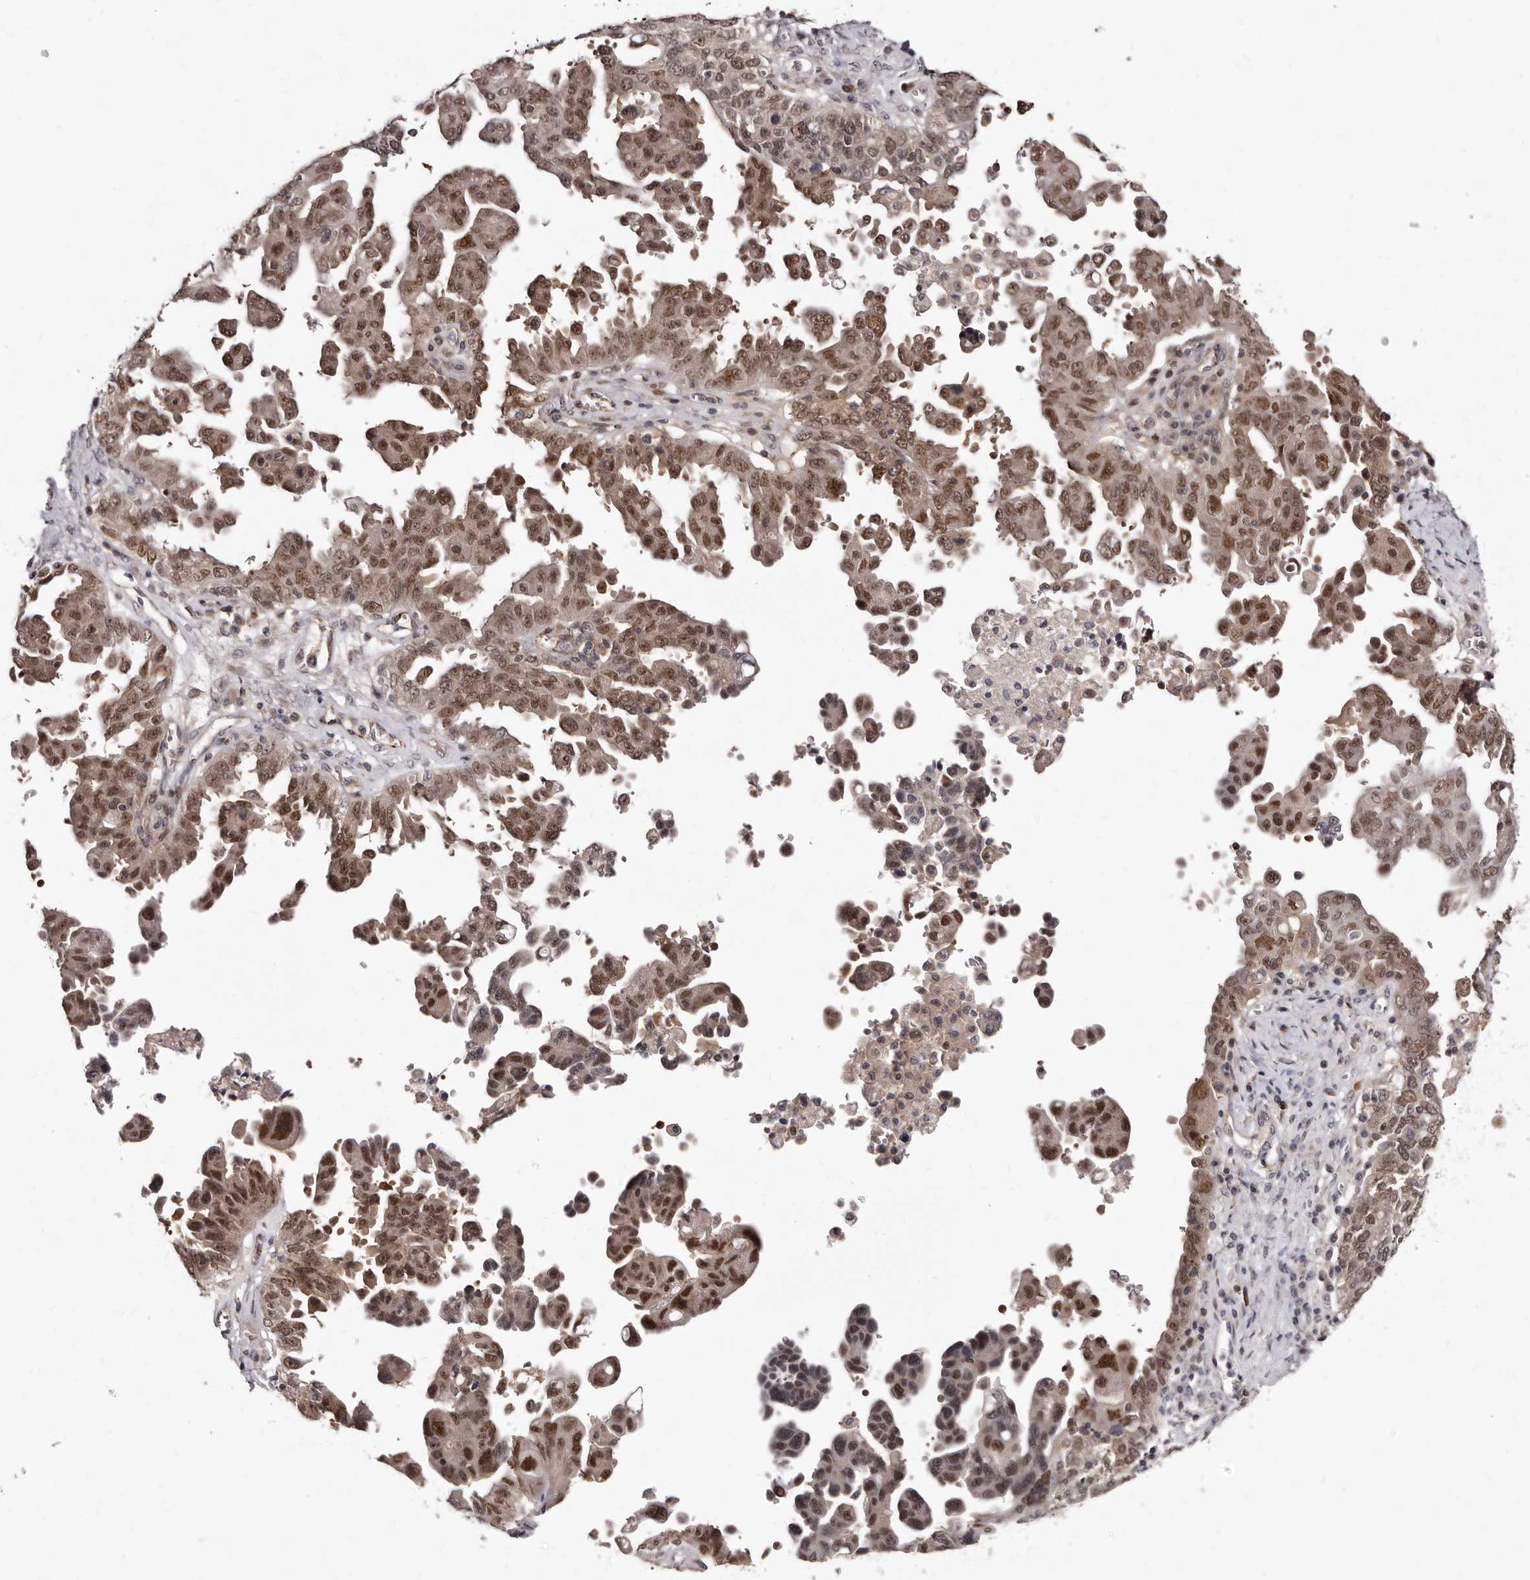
{"staining": {"intensity": "moderate", "quantity": ">75%", "location": "cytoplasmic/membranous,nuclear"}, "tissue": "ovarian cancer", "cell_type": "Tumor cells", "image_type": "cancer", "snomed": [{"axis": "morphology", "description": "Carcinoma, endometroid"}, {"axis": "topography", "description": "Ovary"}], "caption": "Ovarian endometroid carcinoma stained for a protein (brown) displays moderate cytoplasmic/membranous and nuclear positive expression in about >75% of tumor cells.", "gene": "PHF20L1", "patient": {"sex": "female", "age": 62}}